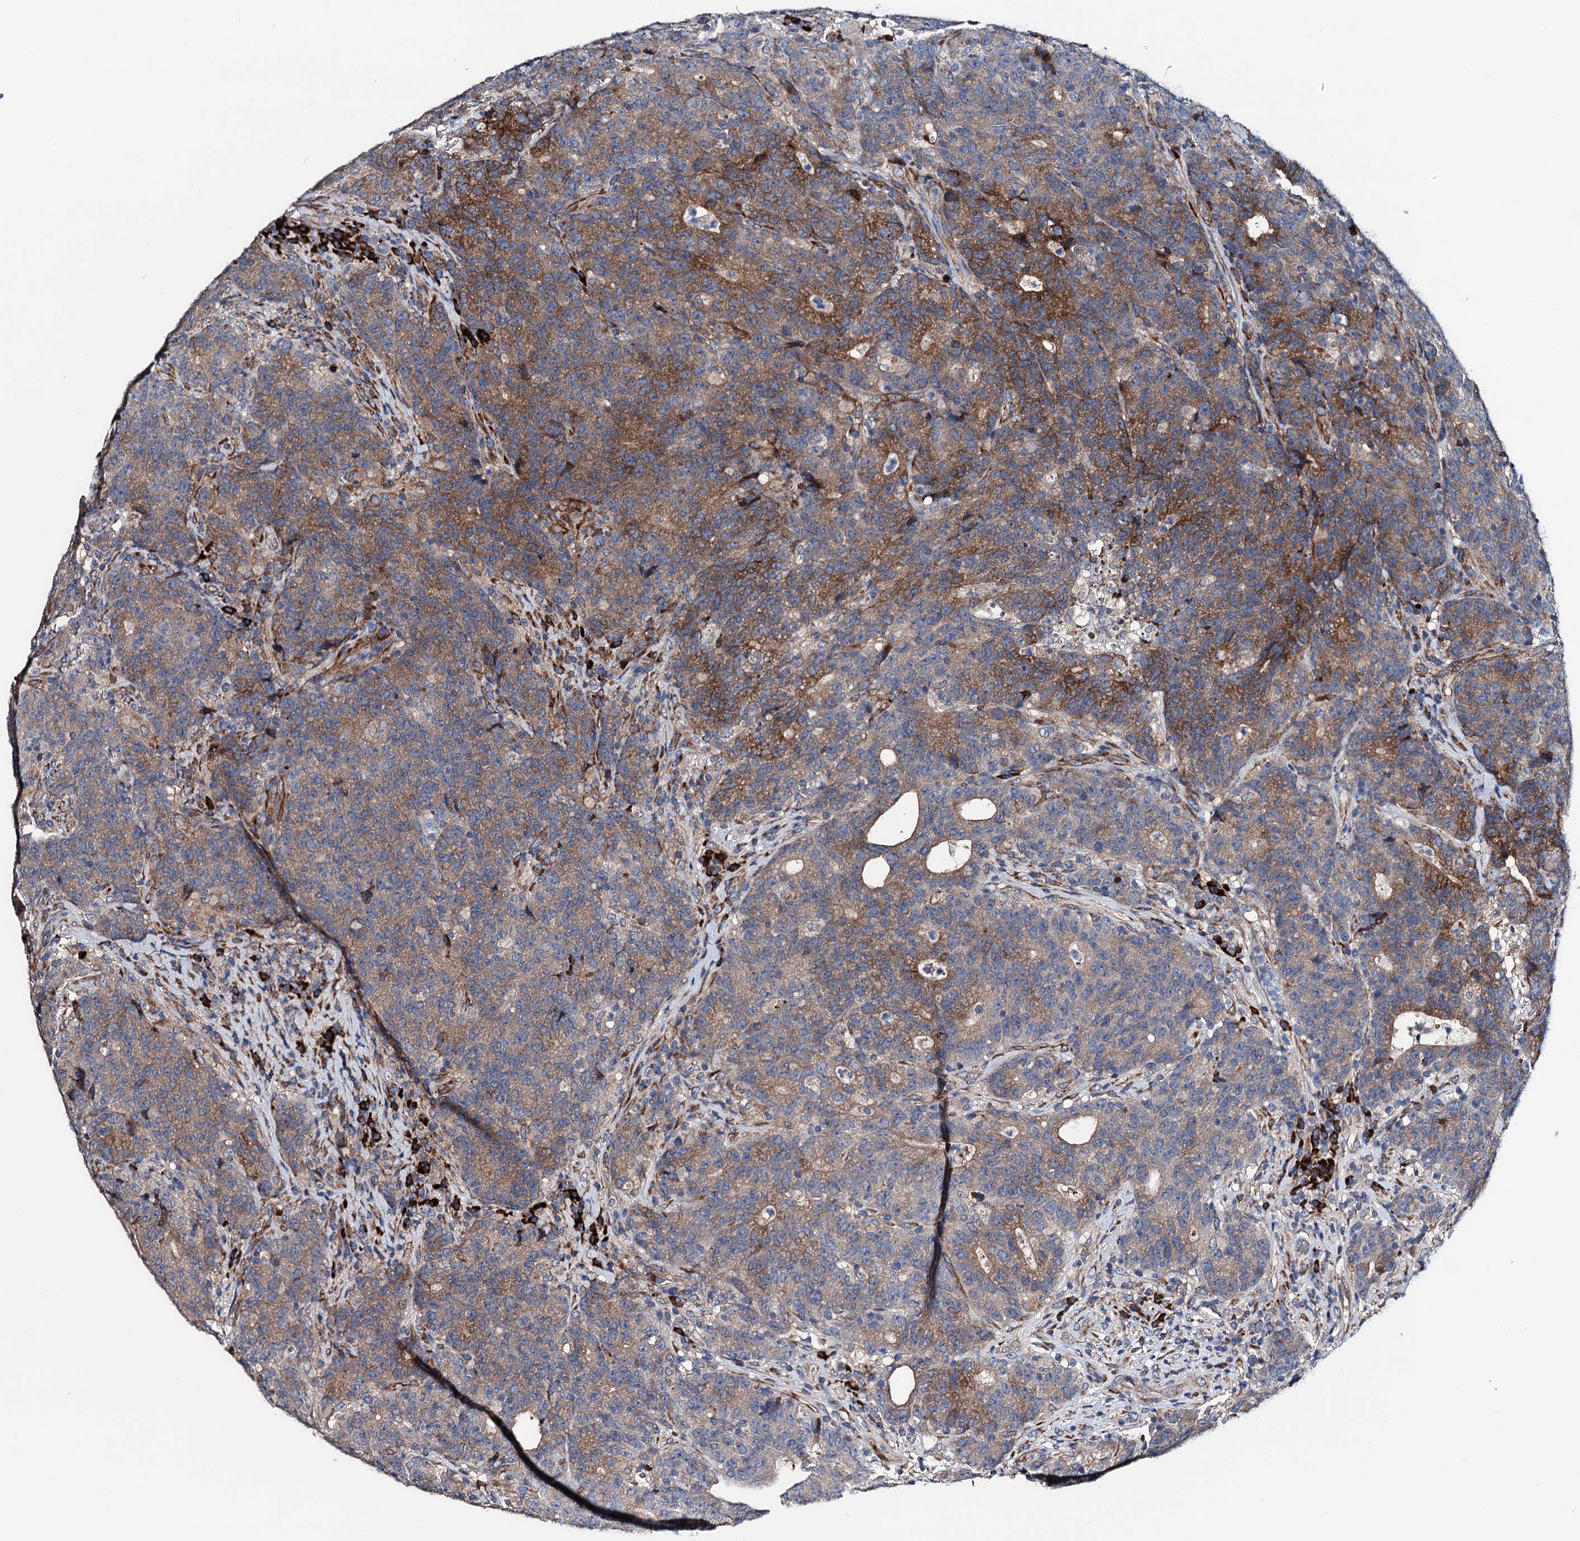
{"staining": {"intensity": "moderate", "quantity": "25%-75%", "location": "cytoplasmic/membranous"}, "tissue": "colorectal cancer", "cell_type": "Tumor cells", "image_type": "cancer", "snomed": [{"axis": "morphology", "description": "Adenocarcinoma, NOS"}, {"axis": "topography", "description": "Colon"}], "caption": "Protein staining demonstrates moderate cytoplasmic/membranous expression in approximately 25%-75% of tumor cells in colorectal cancer (adenocarcinoma). (Stains: DAB (3,3'-diaminobenzidine) in brown, nuclei in blue, Microscopy: brightfield microscopy at high magnification).", "gene": "AKAP11", "patient": {"sex": "female", "age": 75}}